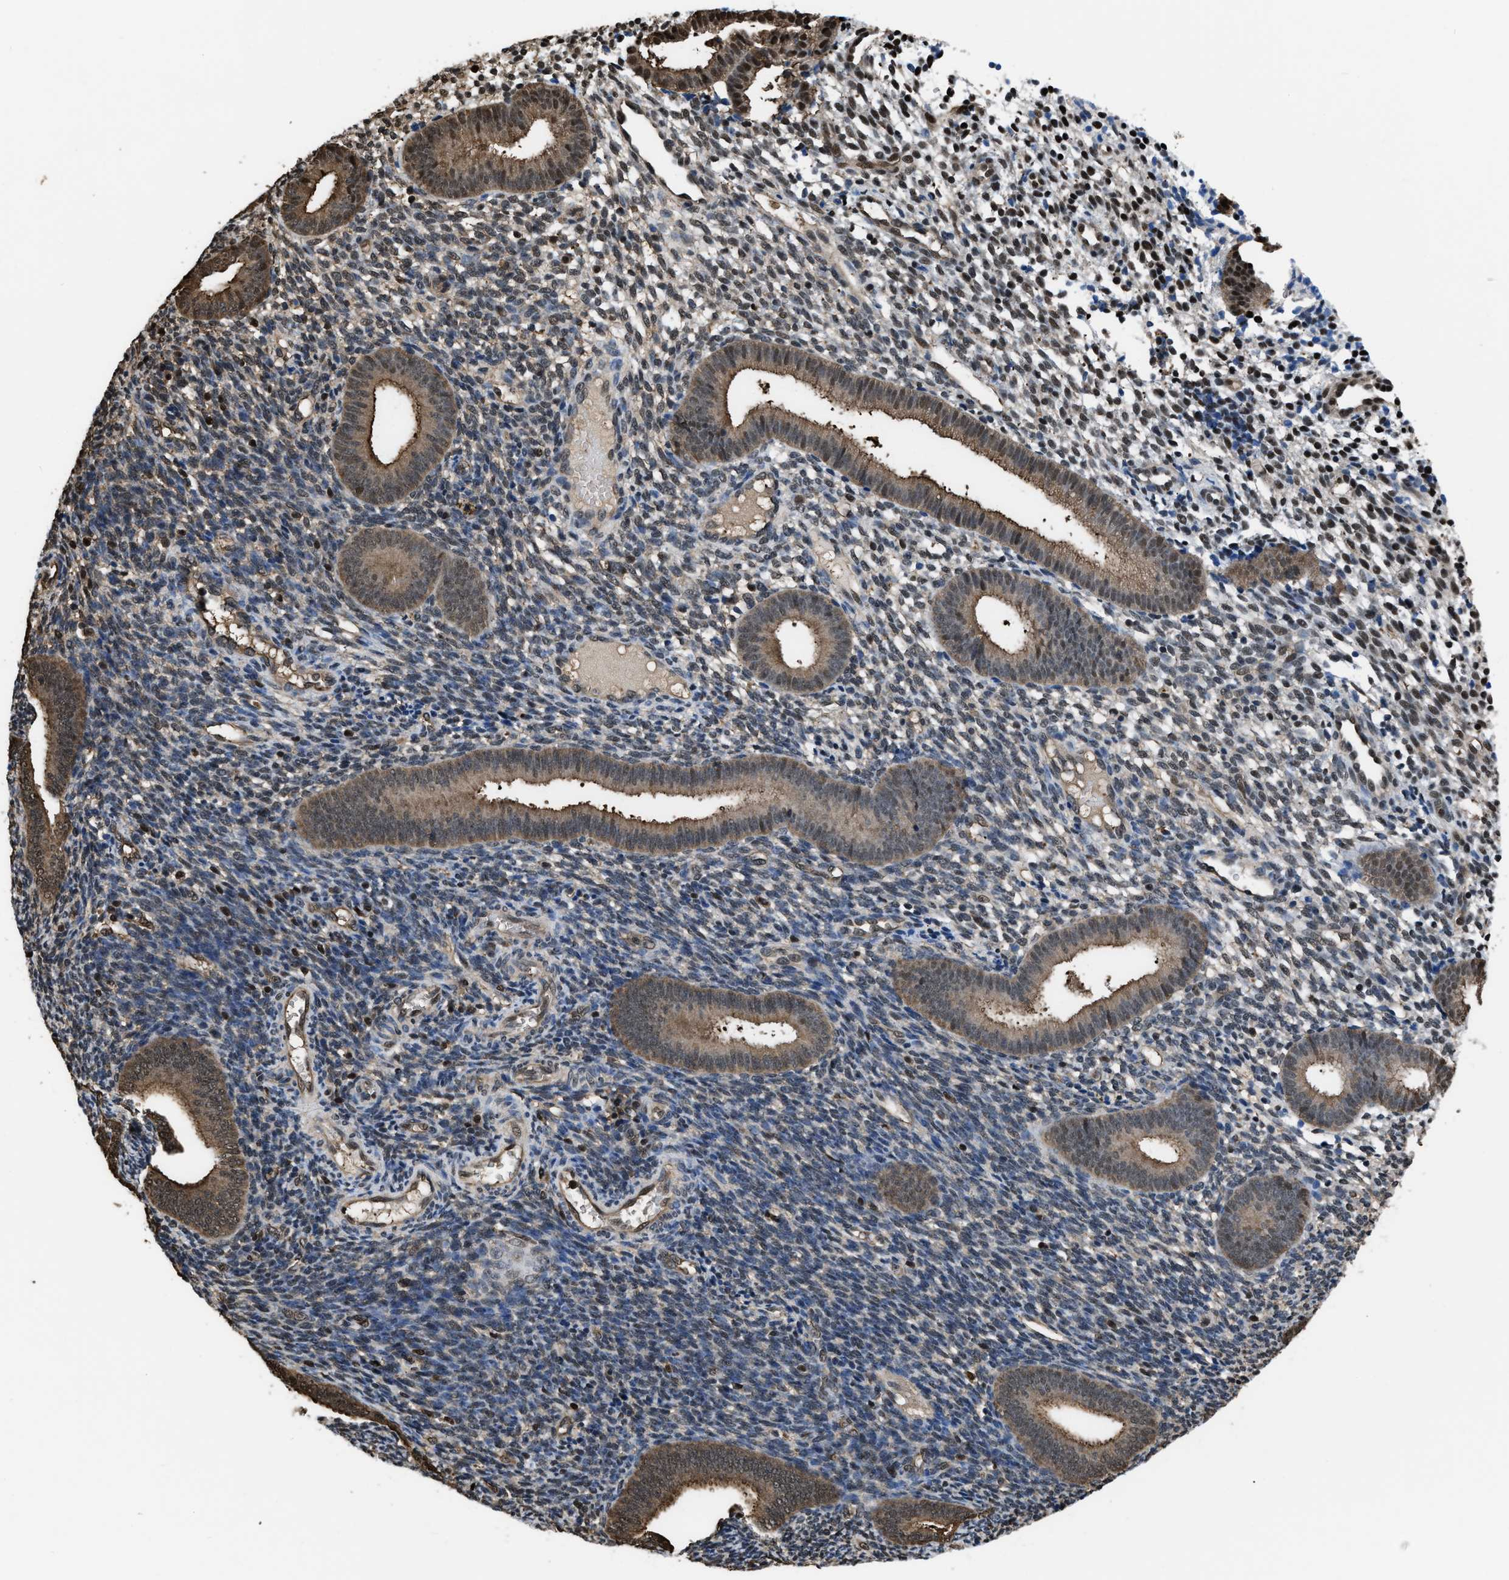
{"staining": {"intensity": "weak", "quantity": "<25%", "location": "nuclear"}, "tissue": "endometrium", "cell_type": "Cells in endometrial stroma", "image_type": "normal", "snomed": [{"axis": "morphology", "description": "Normal tissue, NOS"}, {"axis": "topography", "description": "Uterus"}, {"axis": "topography", "description": "Endometrium"}], "caption": "The photomicrograph displays no significant expression in cells in endometrial stroma of endometrium.", "gene": "FNTA", "patient": {"sex": "female", "age": 33}}